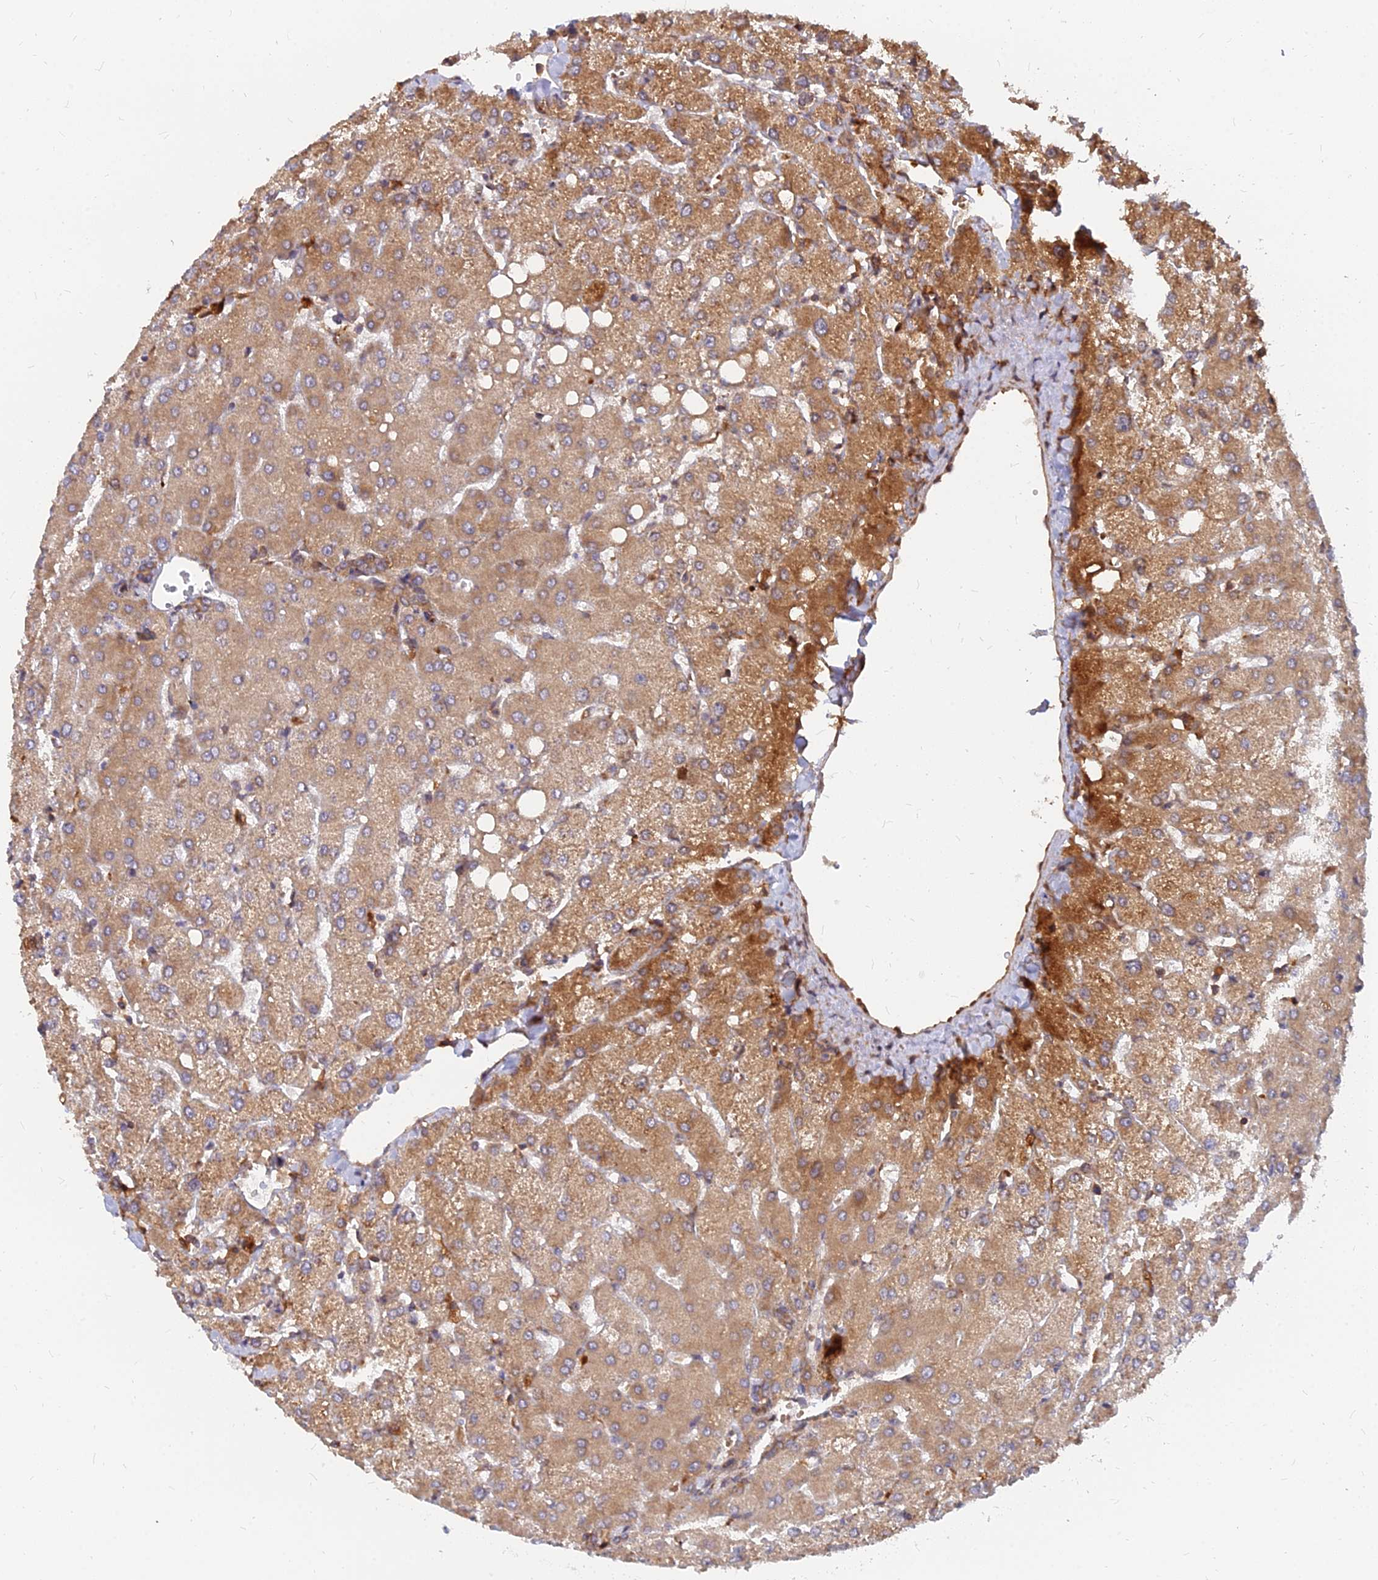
{"staining": {"intensity": "moderate", "quantity": ">75%", "location": "cytoplasmic/membranous"}, "tissue": "liver", "cell_type": "Cholangiocytes", "image_type": "normal", "snomed": [{"axis": "morphology", "description": "Normal tissue, NOS"}, {"axis": "topography", "description": "Liver"}], "caption": "Immunohistochemical staining of benign human liver demonstrates >75% levels of moderate cytoplasmic/membranous protein staining in about >75% of cholangiocytes.", "gene": "CCT6A", "patient": {"sex": "female", "age": 54}}